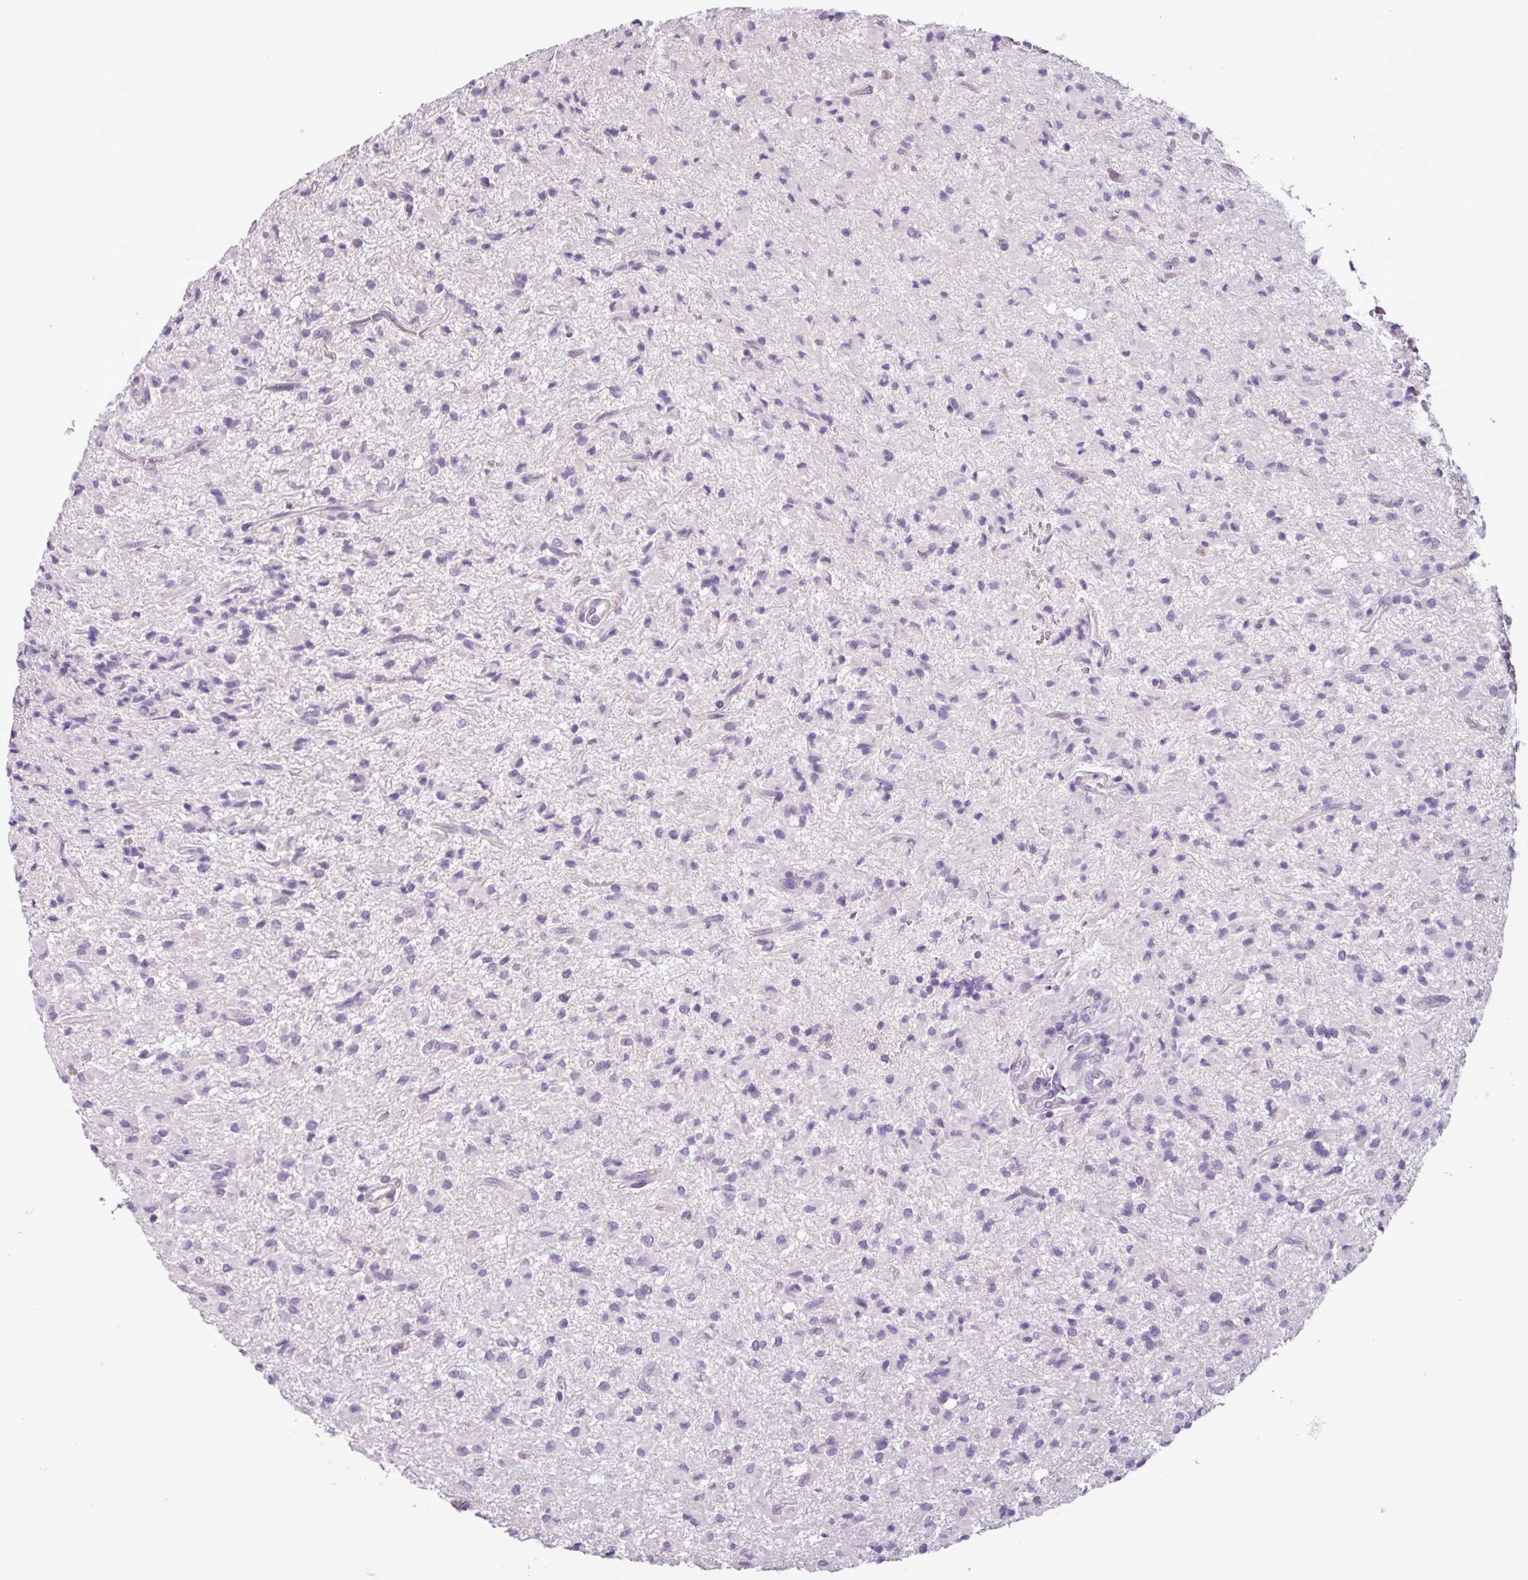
{"staining": {"intensity": "negative", "quantity": "none", "location": "none"}, "tissue": "glioma", "cell_type": "Tumor cells", "image_type": "cancer", "snomed": [{"axis": "morphology", "description": "Glioma, malignant, Low grade"}, {"axis": "topography", "description": "Brain"}], "caption": "Histopathology image shows no protein staining in tumor cells of glioma tissue.", "gene": "C9orf24", "patient": {"sex": "female", "age": 33}}